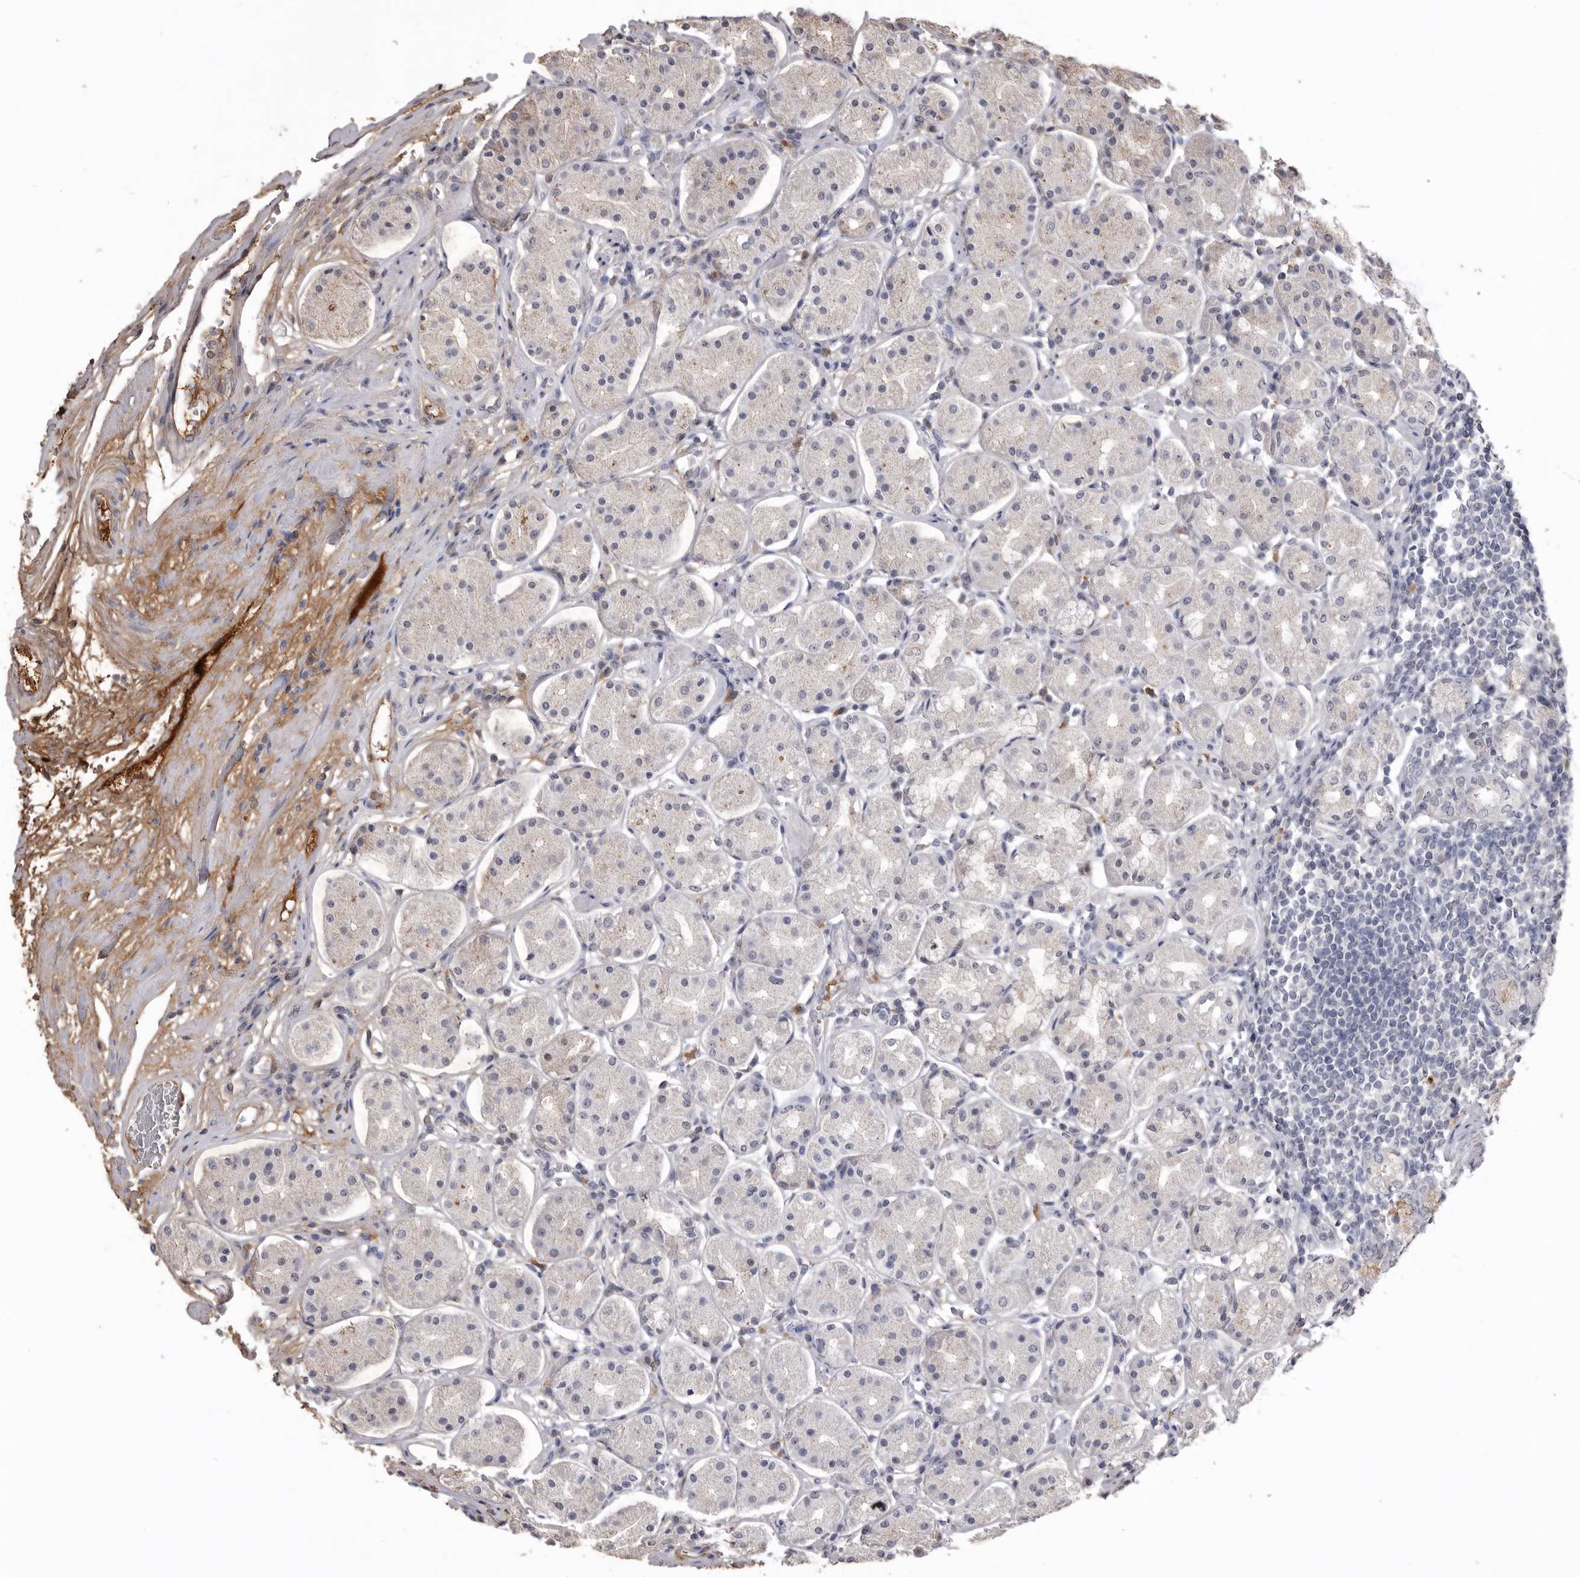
{"staining": {"intensity": "weak", "quantity": "<25%", "location": "cytoplasmic/membranous"}, "tissue": "stomach", "cell_type": "Glandular cells", "image_type": "normal", "snomed": [{"axis": "morphology", "description": "Normal tissue, NOS"}, {"axis": "topography", "description": "Stomach"}, {"axis": "topography", "description": "Stomach, lower"}], "caption": "Image shows no significant protein staining in glandular cells of unremarkable stomach. The staining was performed using DAB to visualize the protein expression in brown, while the nuclei were stained in blue with hematoxylin (Magnification: 20x).", "gene": "AHSG", "patient": {"sex": "female", "age": 56}}